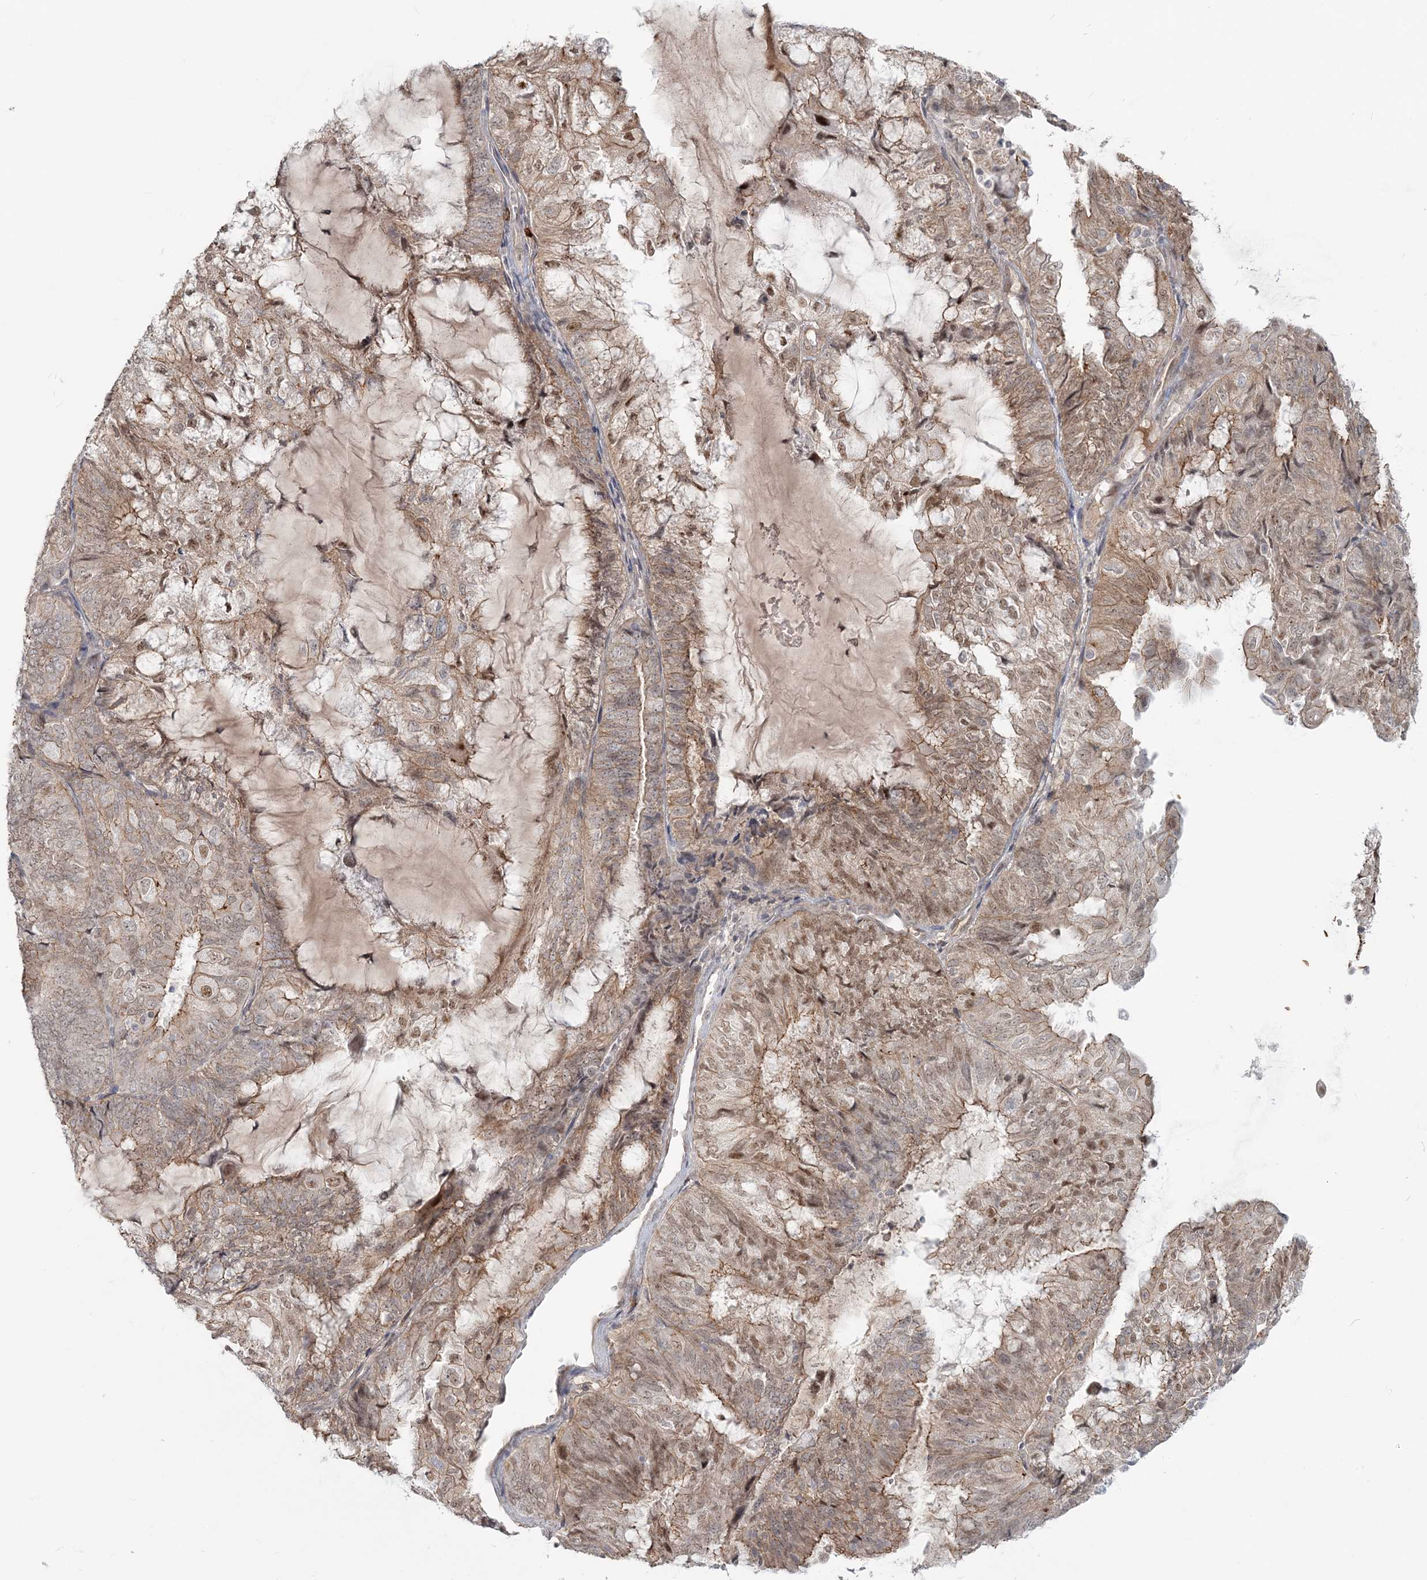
{"staining": {"intensity": "moderate", "quantity": ">75%", "location": "cytoplasmic/membranous,nuclear"}, "tissue": "endometrial cancer", "cell_type": "Tumor cells", "image_type": "cancer", "snomed": [{"axis": "morphology", "description": "Adenocarcinoma, NOS"}, {"axis": "topography", "description": "Endometrium"}], "caption": "Immunohistochemistry (IHC) (DAB) staining of human adenocarcinoma (endometrial) exhibits moderate cytoplasmic/membranous and nuclear protein staining in about >75% of tumor cells.", "gene": "SH3PXD2A", "patient": {"sex": "female", "age": 81}}